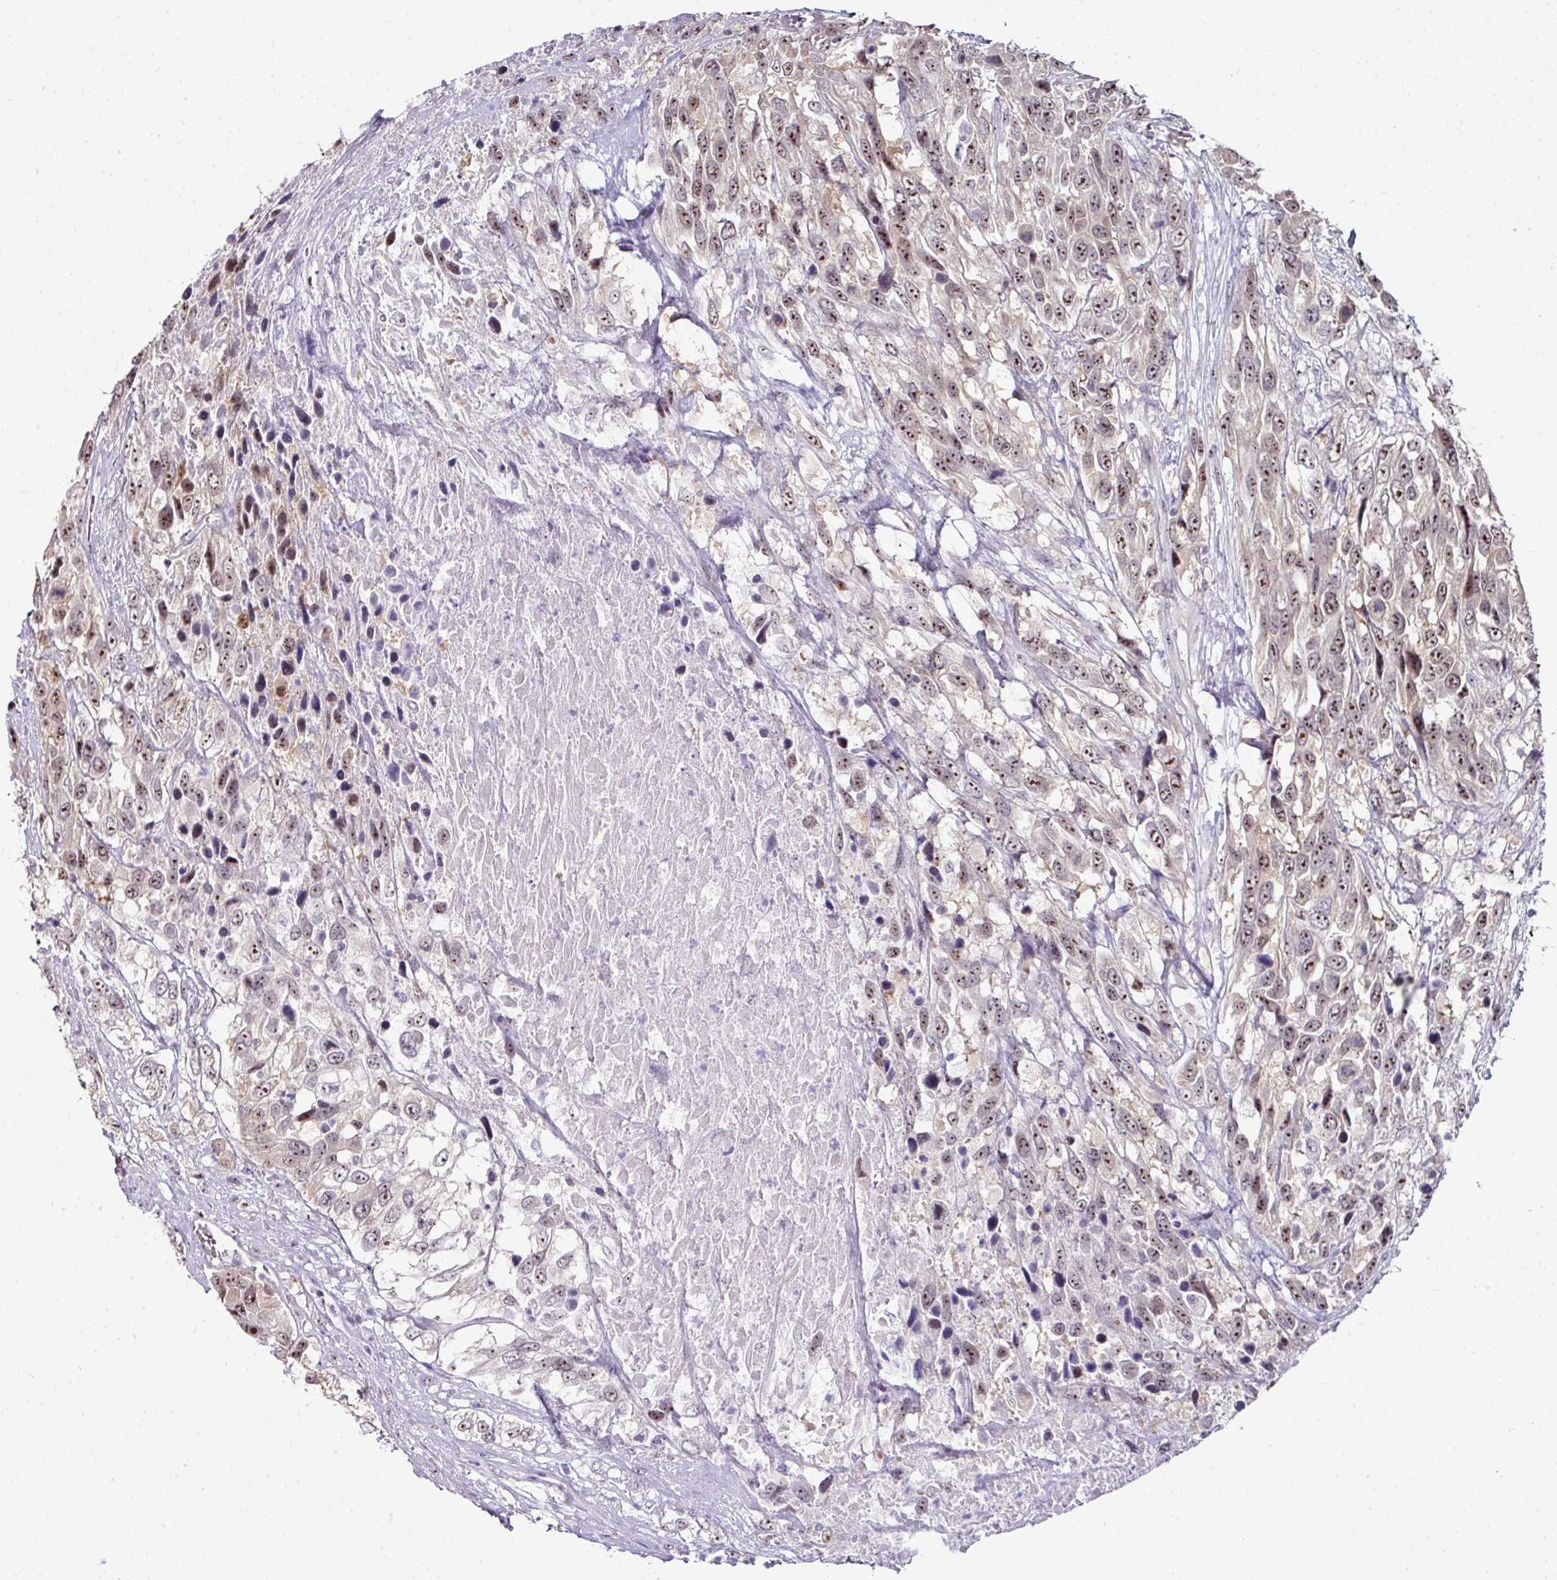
{"staining": {"intensity": "moderate", "quantity": ">75%", "location": "nuclear"}, "tissue": "urothelial cancer", "cell_type": "Tumor cells", "image_type": "cancer", "snomed": [{"axis": "morphology", "description": "Urothelial carcinoma, High grade"}, {"axis": "topography", "description": "Urinary bladder"}], "caption": "Immunohistochemical staining of urothelial cancer exhibits medium levels of moderate nuclear protein expression in about >75% of tumor cells.", "gene": "NACC2", "patient": {"sex": "female", "age": 70}}